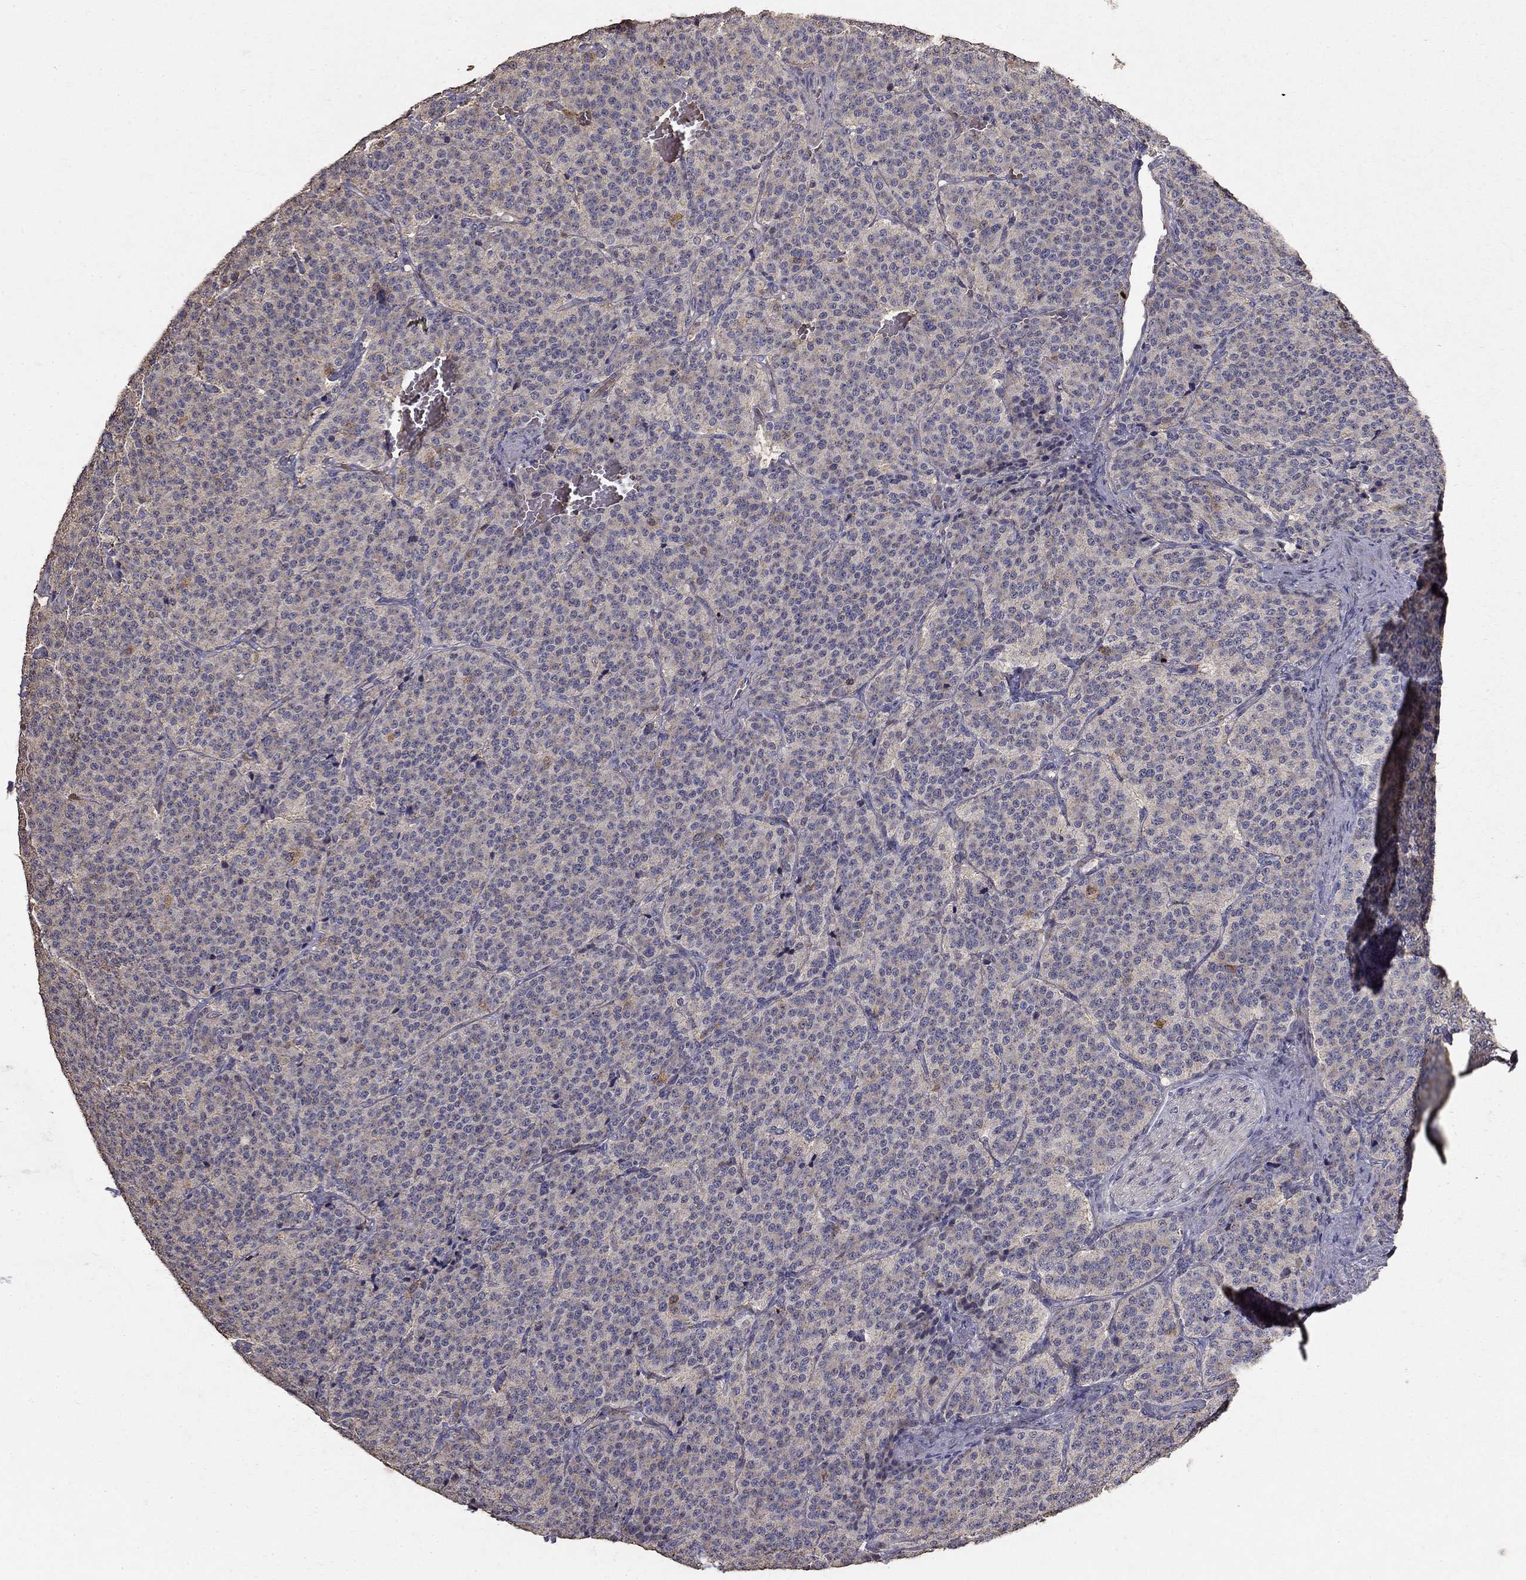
{"staining": {"intensity": "weak", "quantity": "<25%", "location": "cytoplasmic/membranous"}, "tissue": "carcinoid", "cell_type": "Tumor cells", "image_type": "cancer", "snomed": [{"axis": "morphology", "description": "Carcinoid, malignant, NOS"}, {"axis": "topography", "description": "Small intestine"}], "caption": "Immunohistochemical staining of carcinoid exhibits no significant expression in tumor cells.", "gene": "MPP2", "patient": {"sex": "female", "age": 58}}